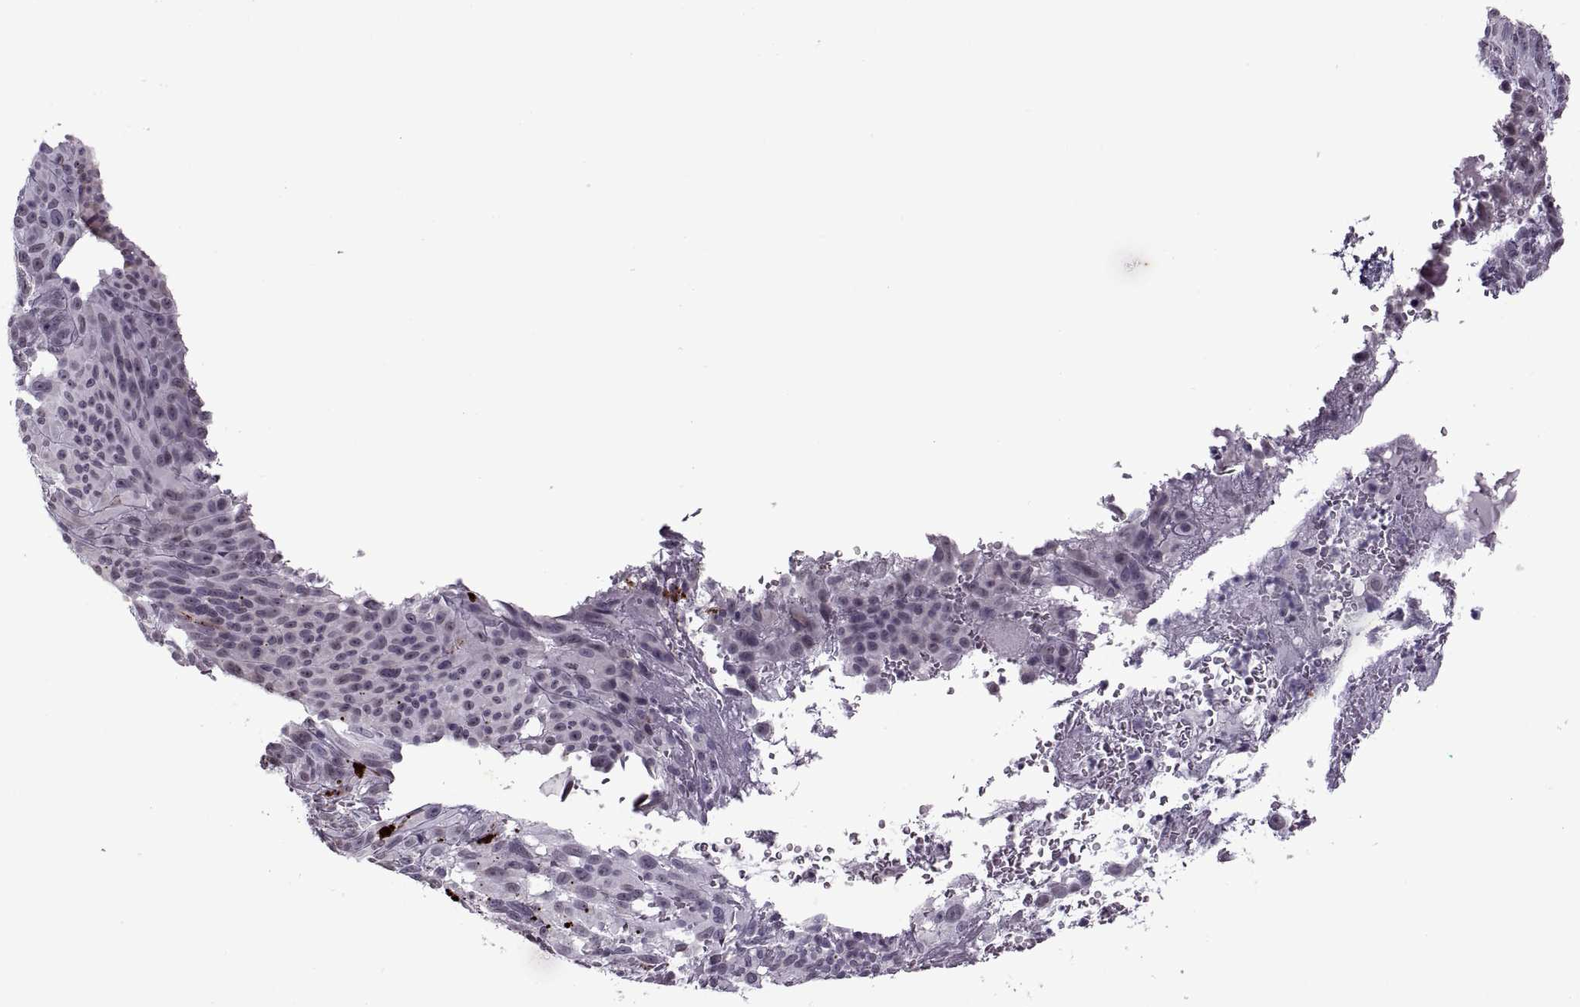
{"staining": {"intensity": "negative", "quantity": "none", "location": "none"}, "tissue": "melanoma", "cell_type": "Tumor cells", "image_type": "cancer", "snomed": [{"axis": "morphology", "description": "Malignant melanoma, NOS"}, {"axis": "topography", "description": "Skin"}], "caption": "Malignant melanoma was stained to show a protein in brown. There is no significant positivity in tumor cells.", "gene": "PRSS37", "patient": {"sex": "male", "age": 83}}